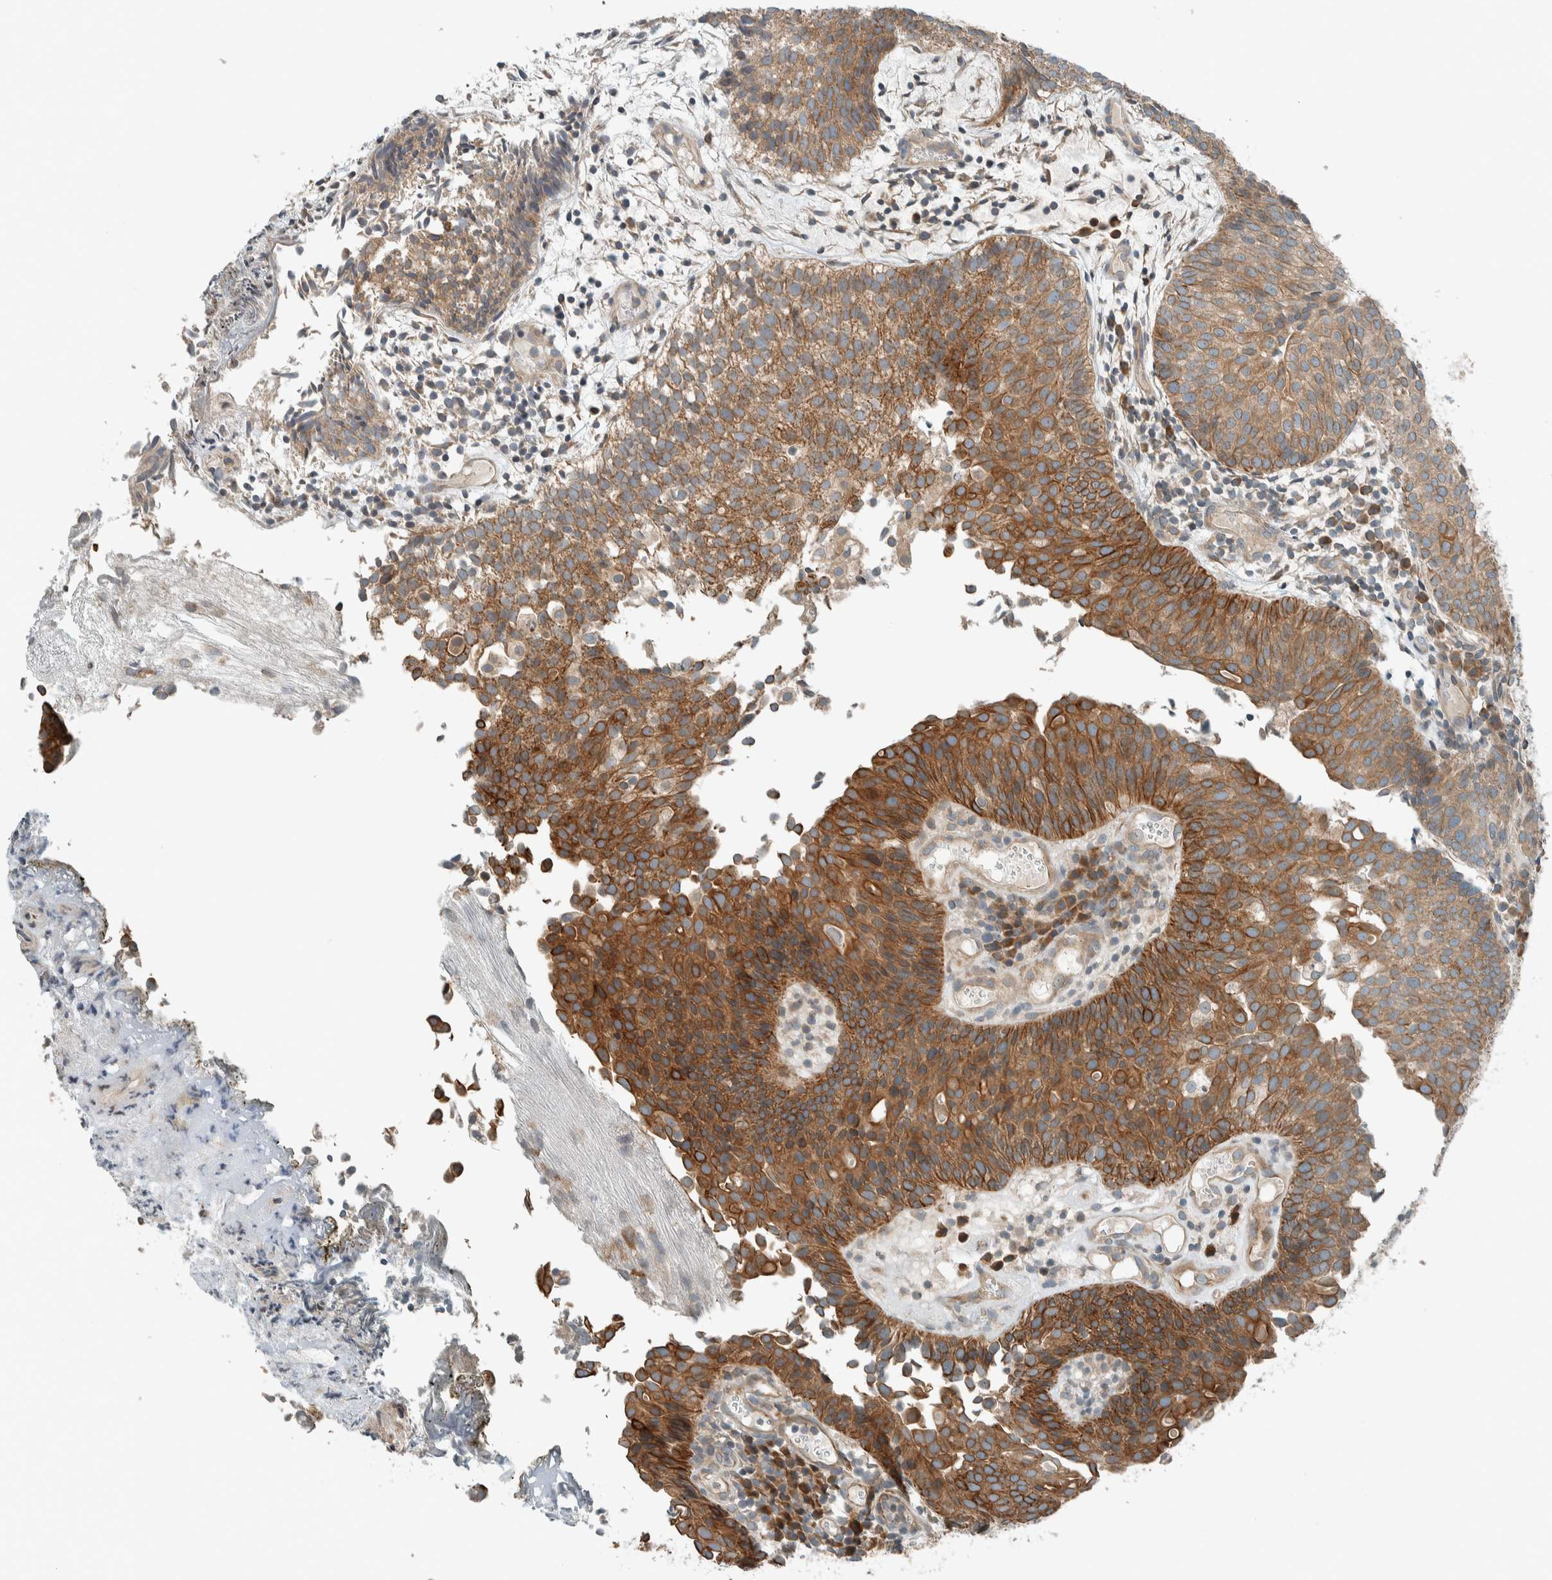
{"staining": {"intensity": "strong", "quantity": "25%-75%", "location": "cytoplasmic/membranous"}, "tissue": "urothelial cancer", "cell_type": "Tumor cells", "image_type": "cancer", "snomed": [{"axis": "morphology", "description": "Urothelial carcinoma, Low grade"}, {"axis": "topography", "description": "Urinary bladder"}], "caption": "Protein staining of urothelial carcinoma (low-grade) tissue exhibits strong cytoplasmic/membranous positivity in about 25%-75% of tumor cells.", "gene": "SEL1L", "patient": {"sex": "male", "age": 86}}